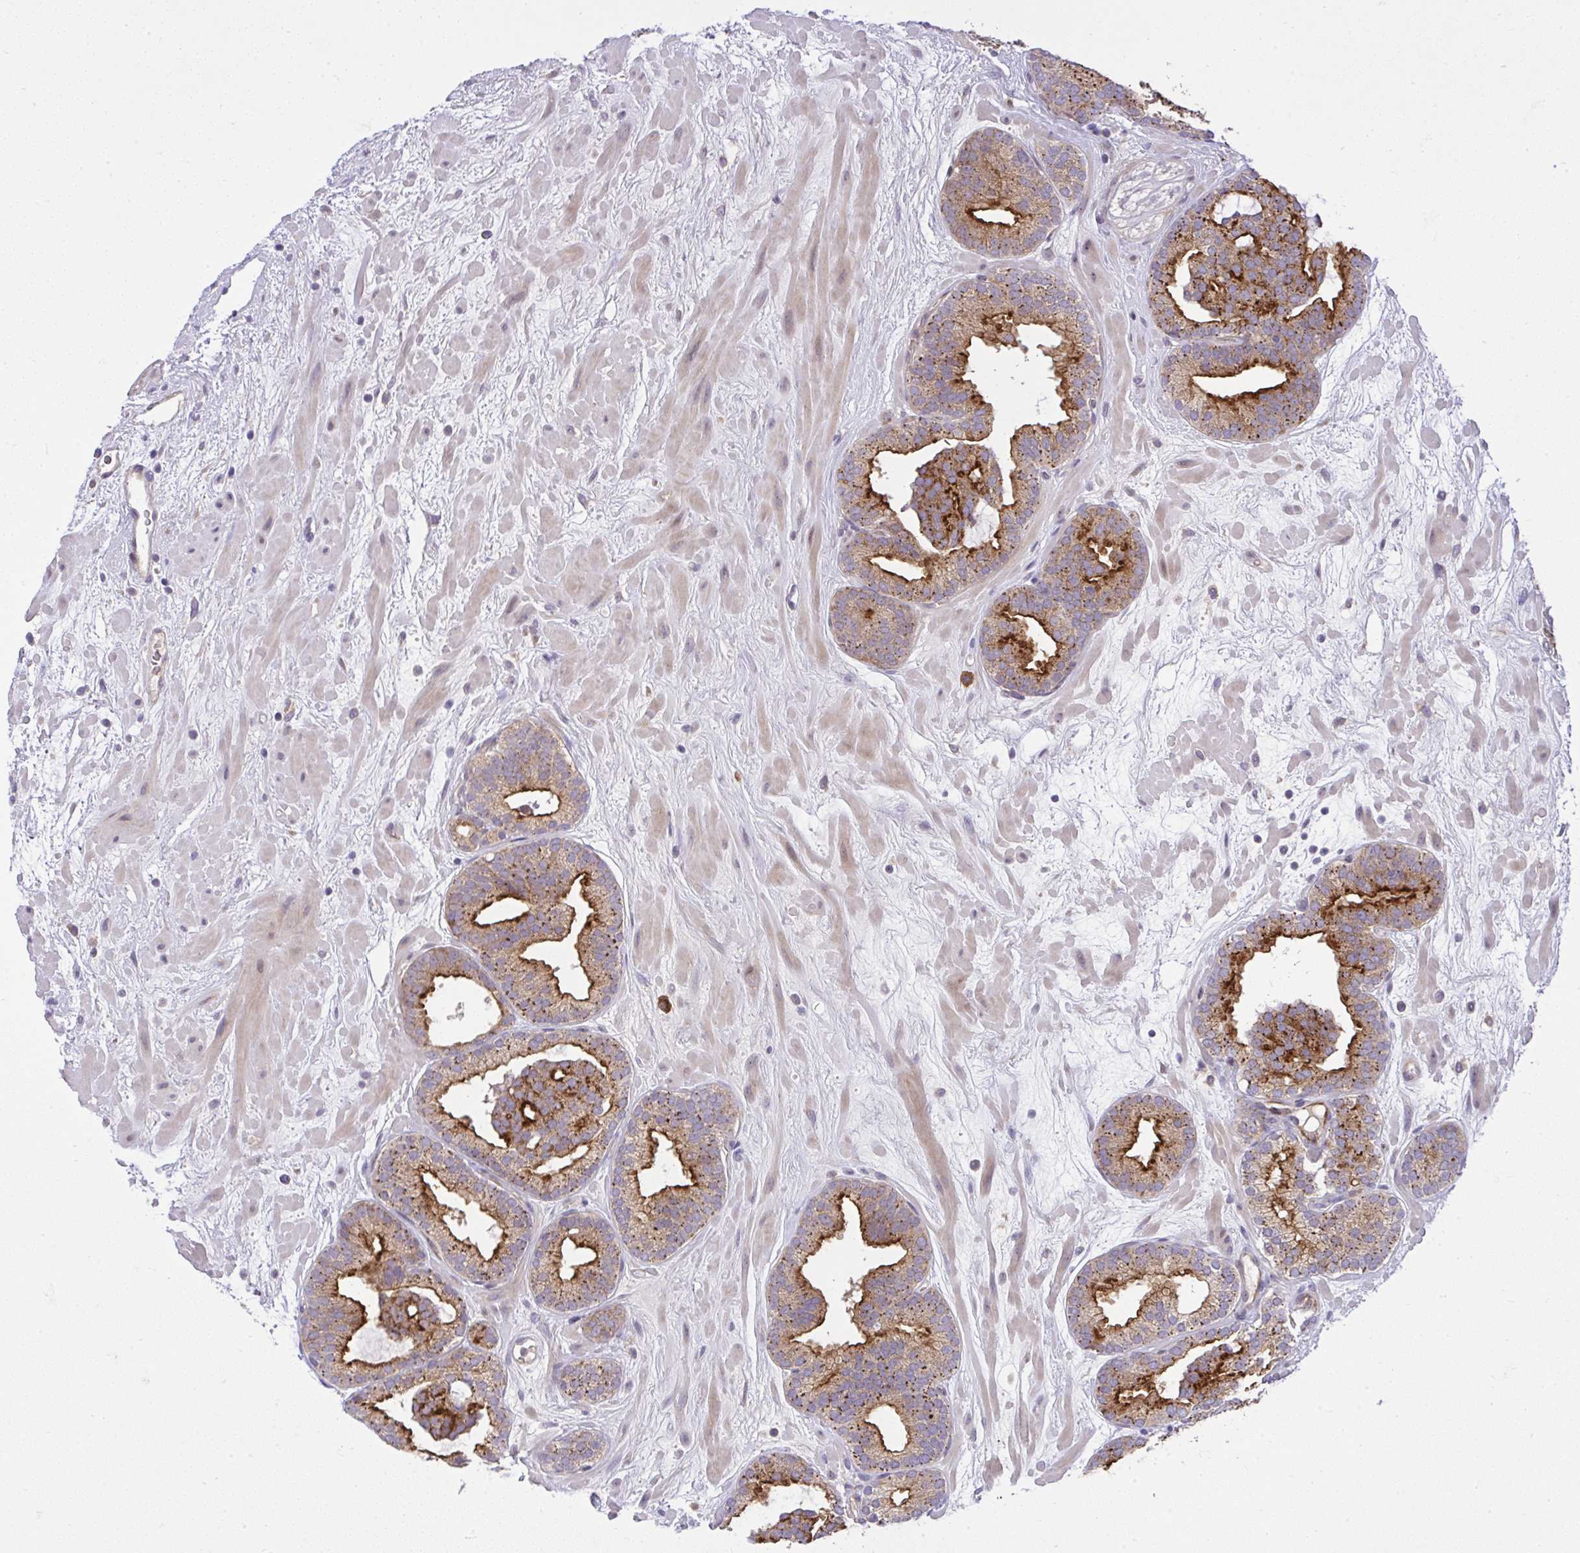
{"staining": {"intensity": "moderate", "quantity": ">75%", "location": "cytoplasmic/membranous"}, "tissue": "prostate cancer", "cell_type": "Tumor cells", "image_type": "cancer", "snomed": [{"axis": "morphology", "description": "Adenocarcinoma, High grade"}, {"axis": "topography", "description": "Prostate"}], "caption": "A micrograph showing moderate cytoplasmic/membranous positivity in about >75% of tumor cells in prostate cancer, as visualized by brown immunohistochemical staining.", "gene": "CHIA", "patient": {"sex": "male", "age": 66}}